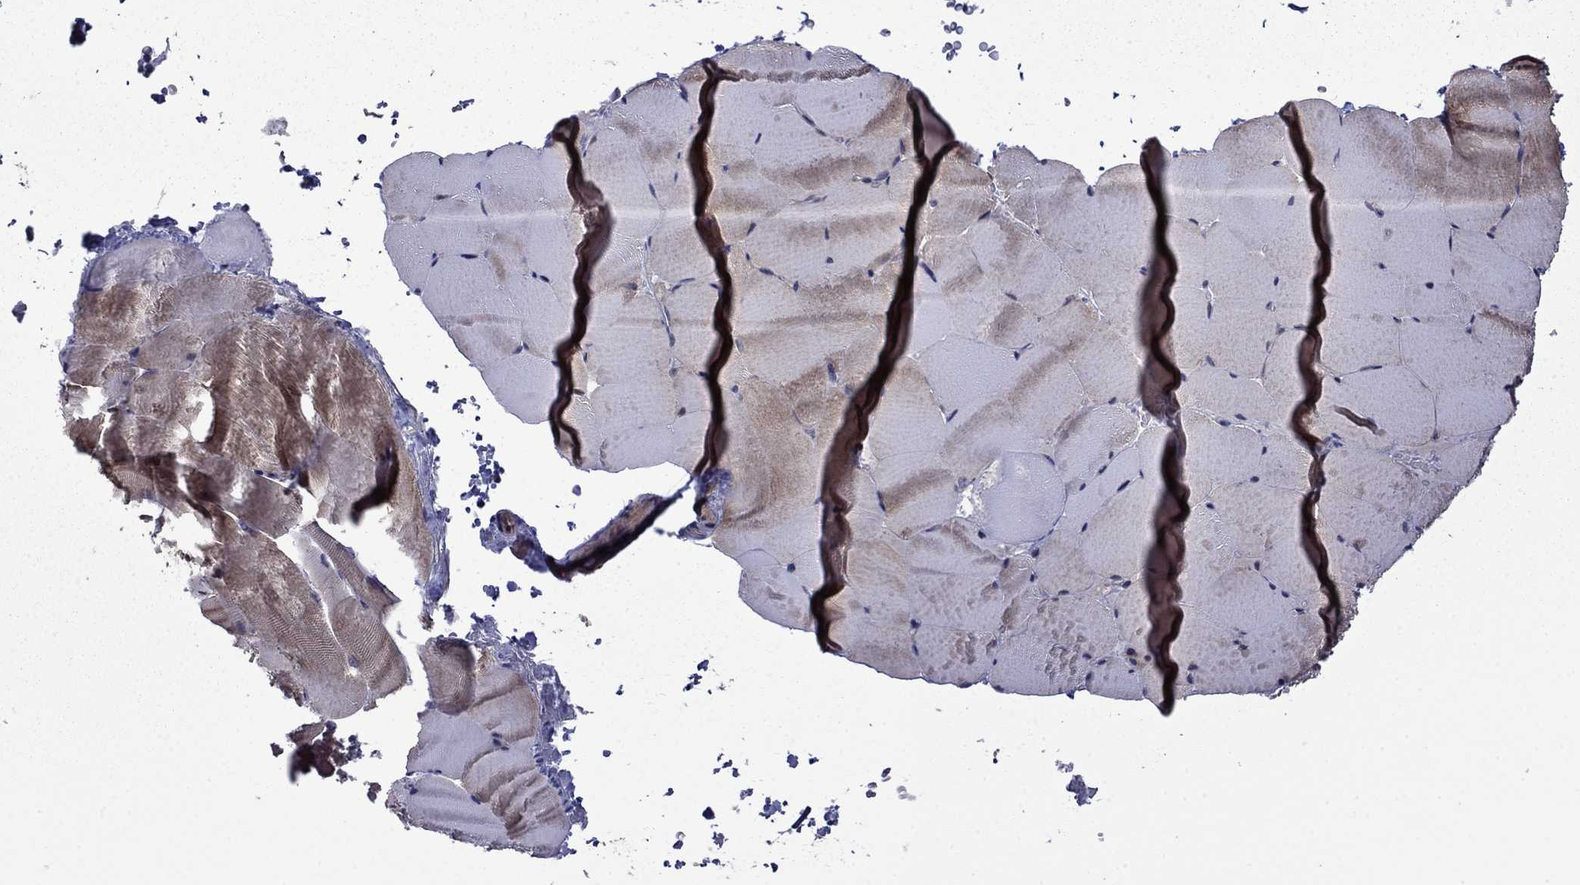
{"staining": {"intensity": "moderate", "quantity": "<25%", "location": "cytoplasmic/membranous"}, "tissue": "skeletal muscle", "cell_type": "Myocytes", "image_type": "normal", "snomed": [{"axis": "morphology", "description": "Normal tissue, NOS"}, {"axis": "topography", "description": "Skeletal muscle"}], "caption": "Myocytes exhibit low levels of moderate cytoplasmic/membranous positivity in about <25% of cells in benign human skeletal muscle.", "gene": "TPMT", "patient": {"sex": "female", "age": 37}}